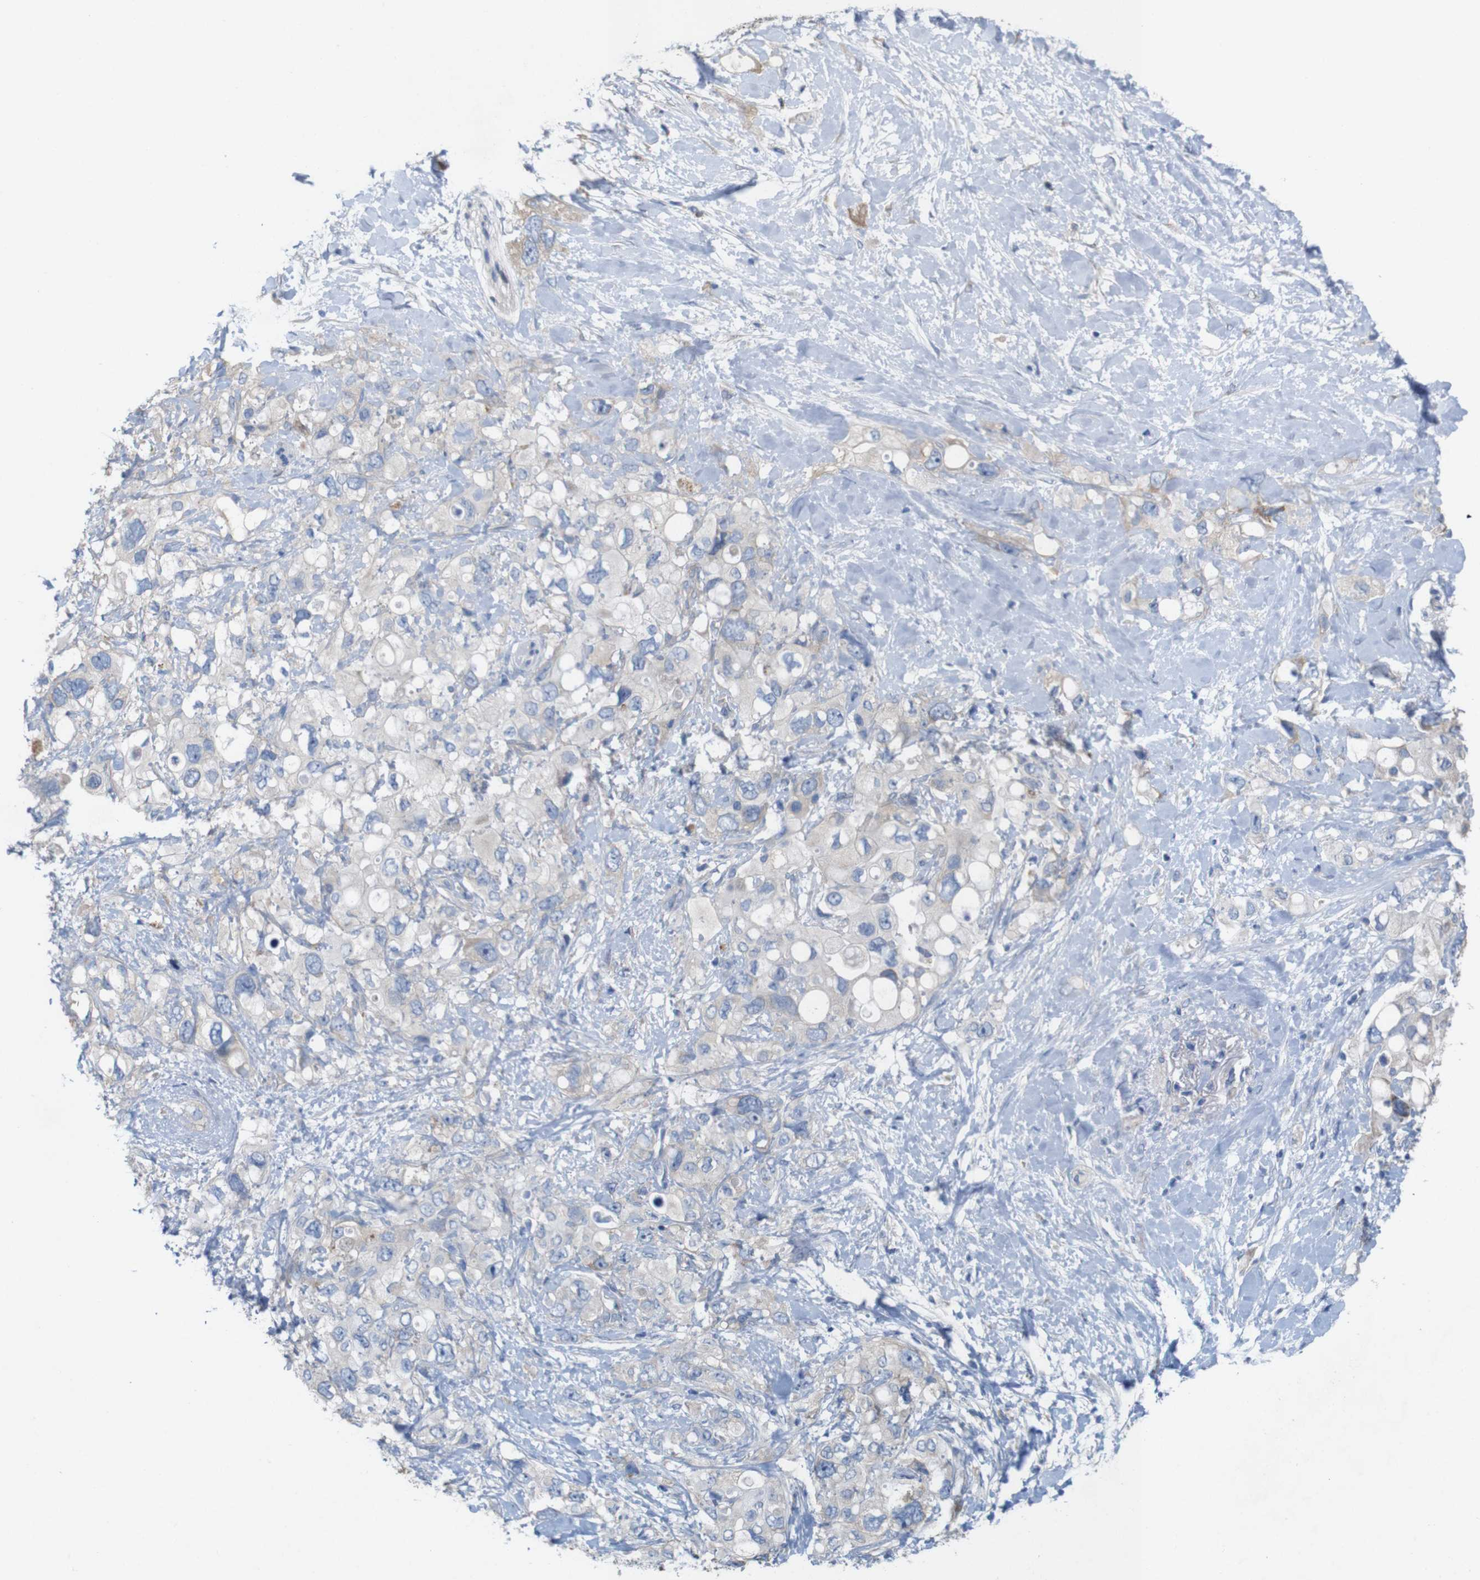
{"staining": {"intensity": "weak", "quantity": "<25%", "location": "cytoplasmic/membranous"}, "tissue": "pancreatic cancer", "cell_type": "Tumor cells", "image_type": "cancer", "snomed": [{"axis": "morphology", "description": "Adenocarcinoma, NOS"}, {"axis": "topography", "description": "Pancreas"}], "caption": "The IHC histopathology image has no significant expression in tumor cells of pancreatic cancer (adenocarcinoma) tissue.", "gene": "MYEOV", "patient": {"sex": "female", "age": 56}}